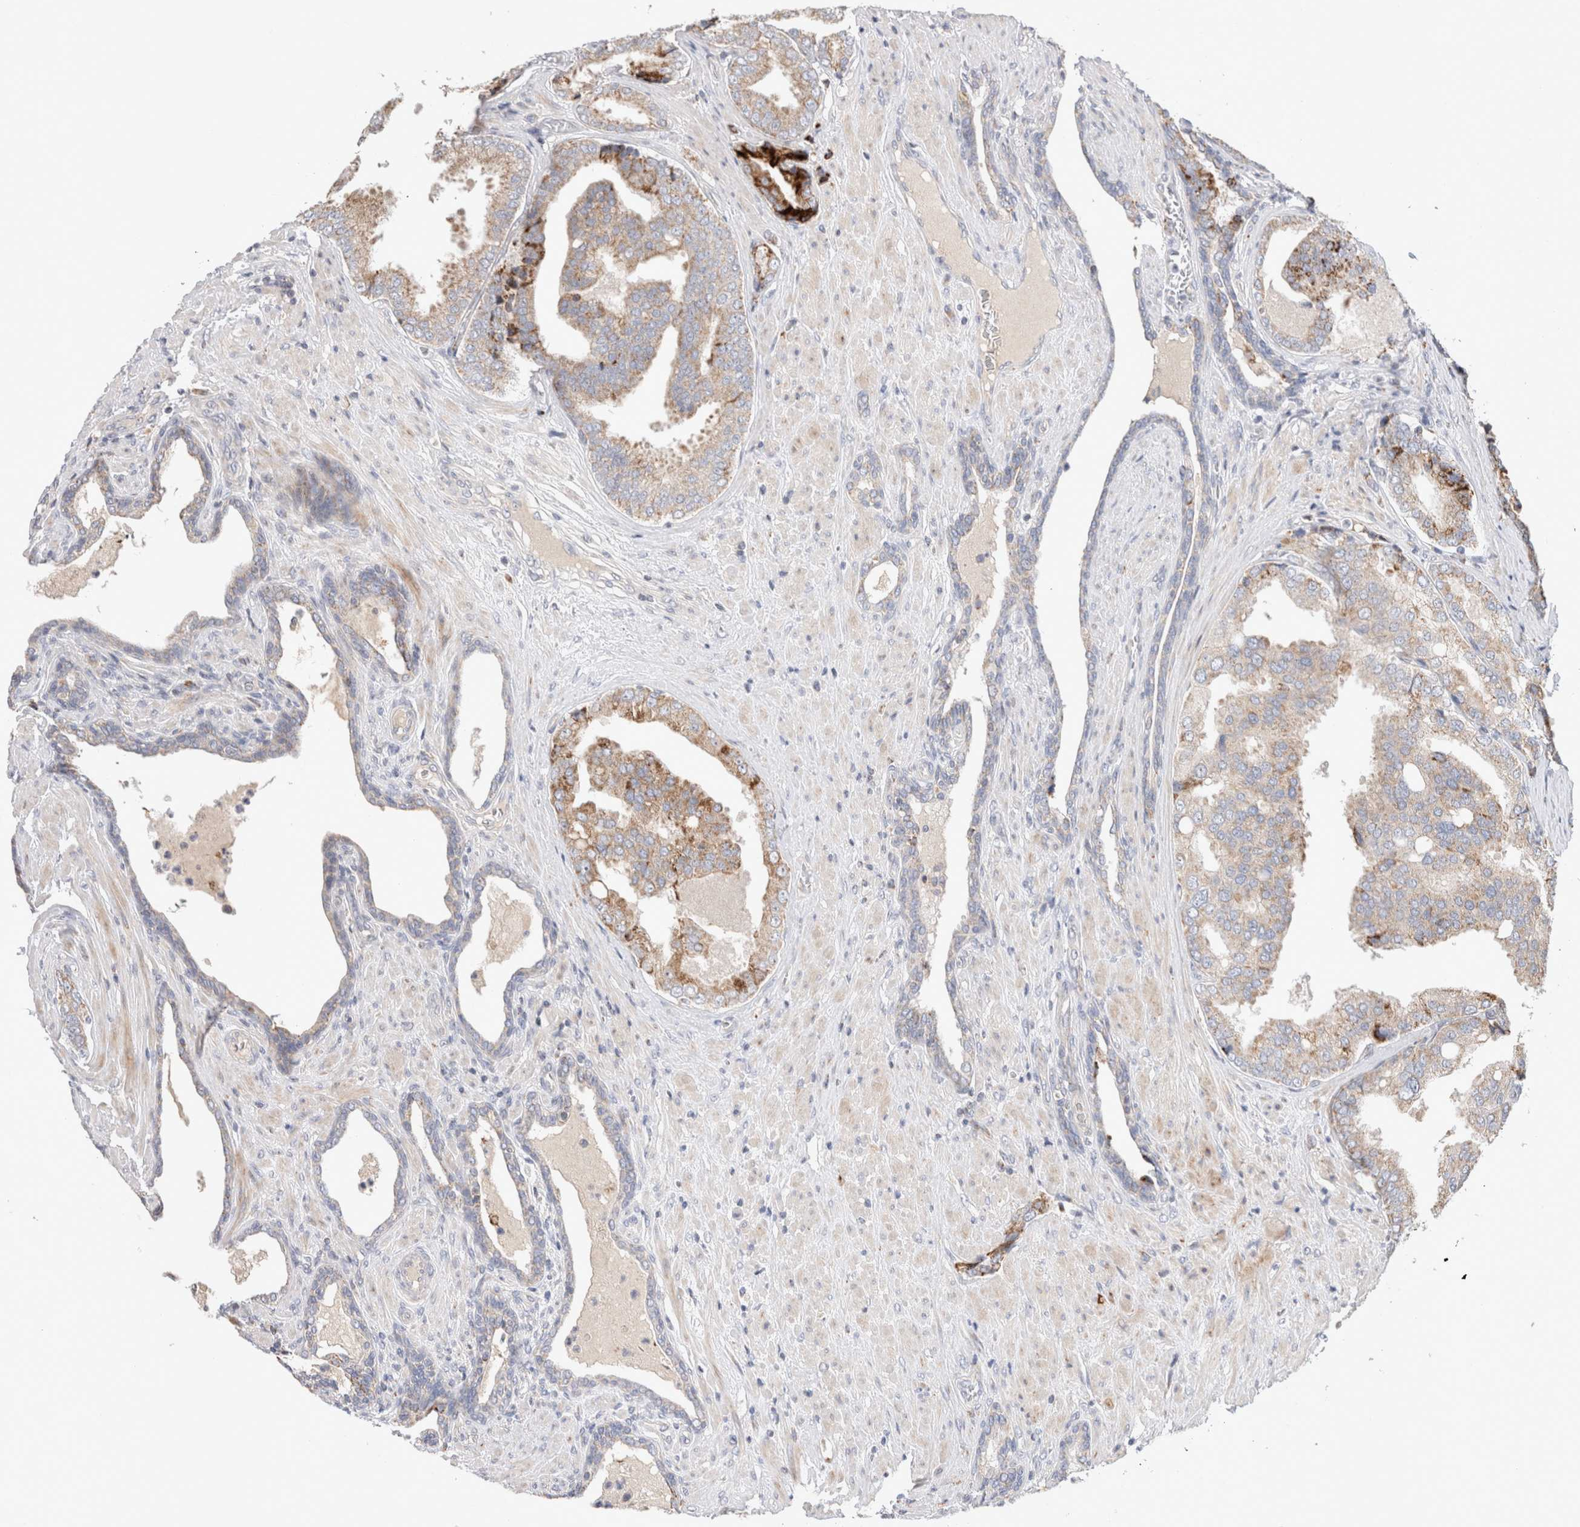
{"staining": {"intensity": "moderate", "quantity": ">75%", "location": "cytoplasmic/membranous"}, "tissue": "prostate cancer", "cell_type": "Tumor cells", "image_type": "cancer", "snomed": [{"axis": "morphology", "description": "Adenocarcinoma, High grade"}, {"axis": "topography", "description": "Prostate"}], "caption": "A brown stain shows moderate cytoplasmic/membranous positivity of a protein in prostate cancer (adenocarcinoma (high-grade)) tumor cells. (DAB IHC, brown staining for protein, blue staining for nuclei).", "gene": "CHADL", "patient": {"sex": "male", "age": 50}}